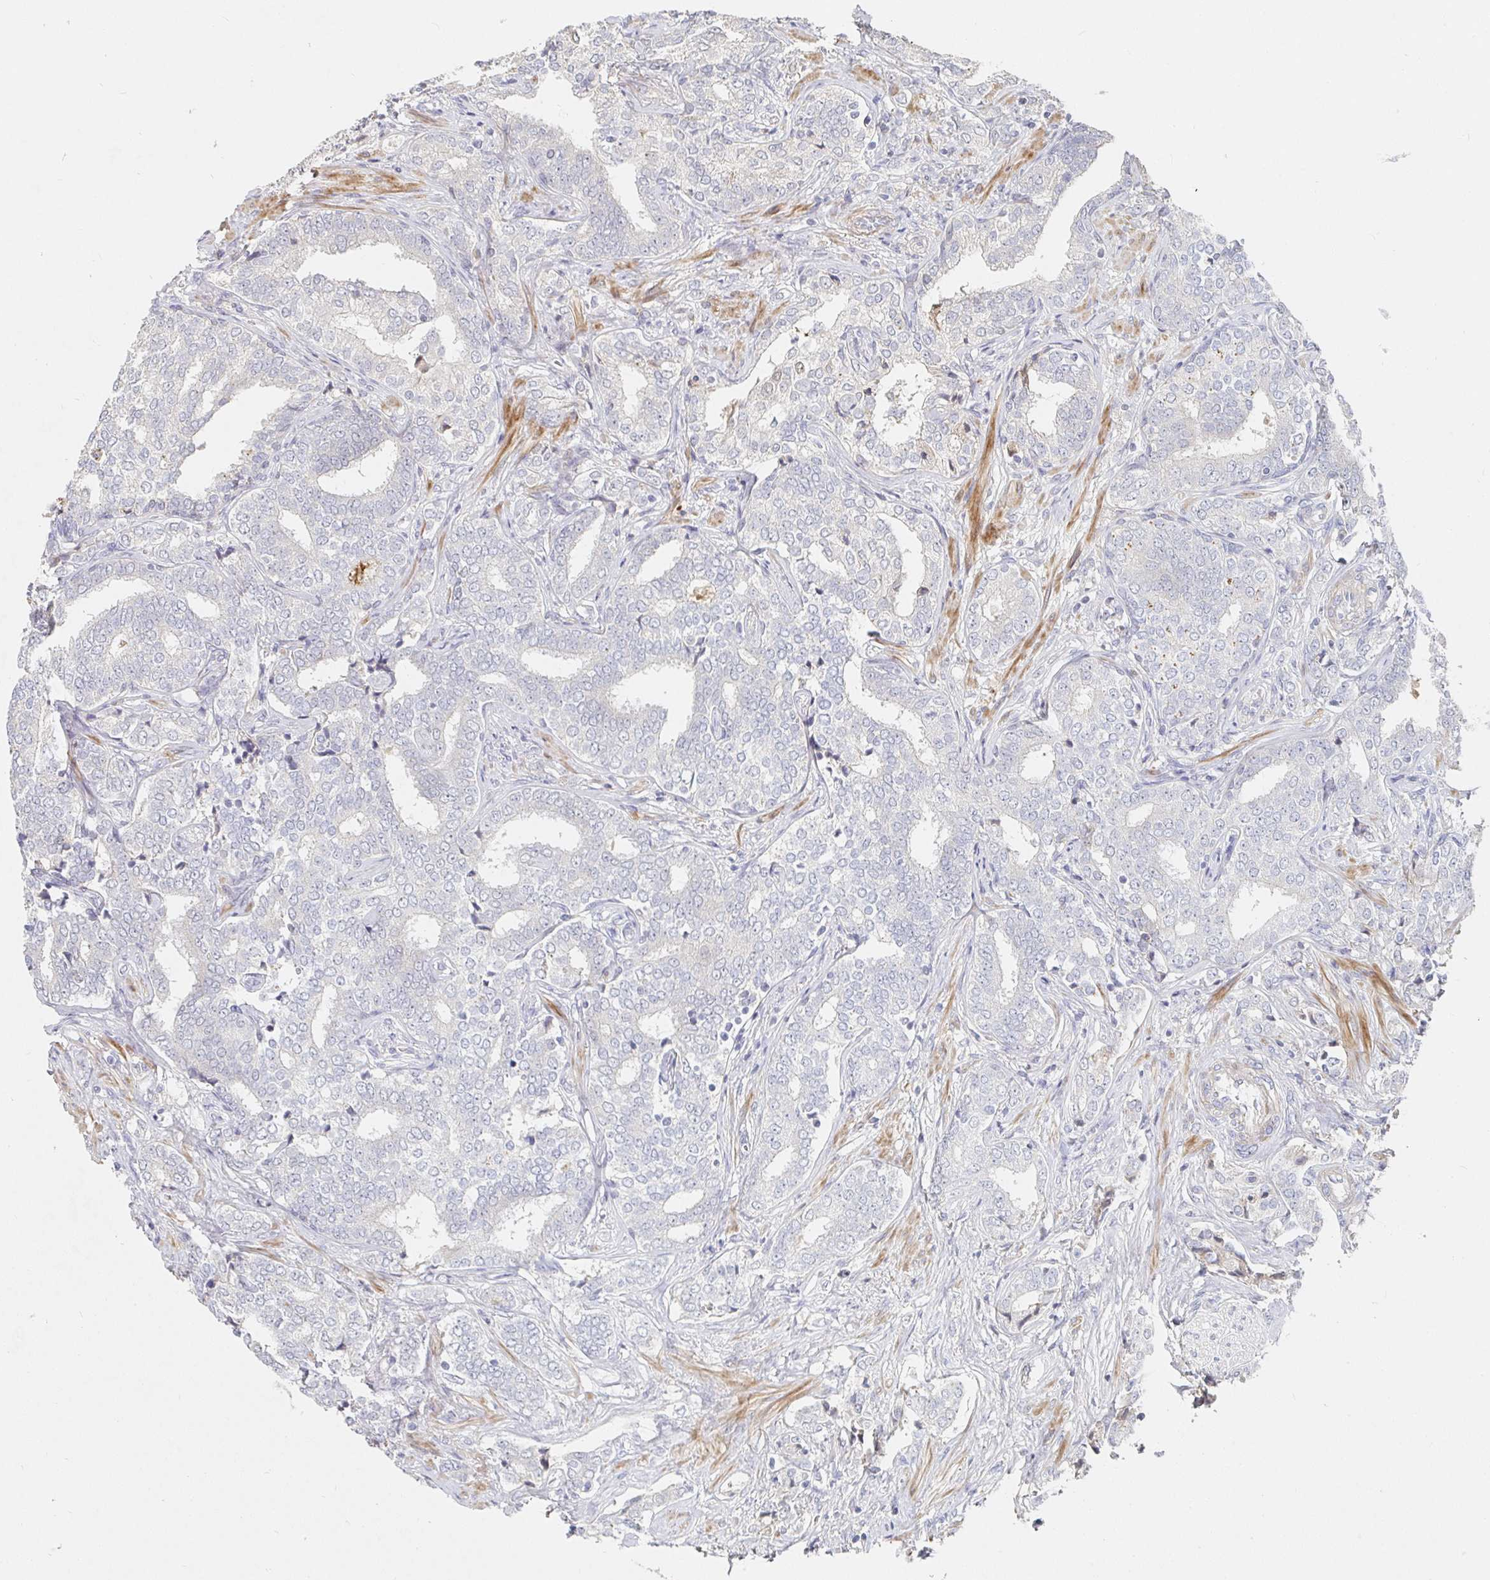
{"staining": {"intensity": "negative", "quantity": "none", "location": "none"}, "tissue": "prostate cancer", "cell_type": "Tumor cells", "image_type": "cancer", "snomed": [{"axis": "morphology", "description": "Adenocarcinoma, High grade"}, {"axis": "topography", "description": "Prostate"}], "caption": "Tumor cells are negative for protein expression in human high-grade adenocarcinoma (prostate).", "gene": "NME9", "patient": {"sex": "male", "age": 72}}